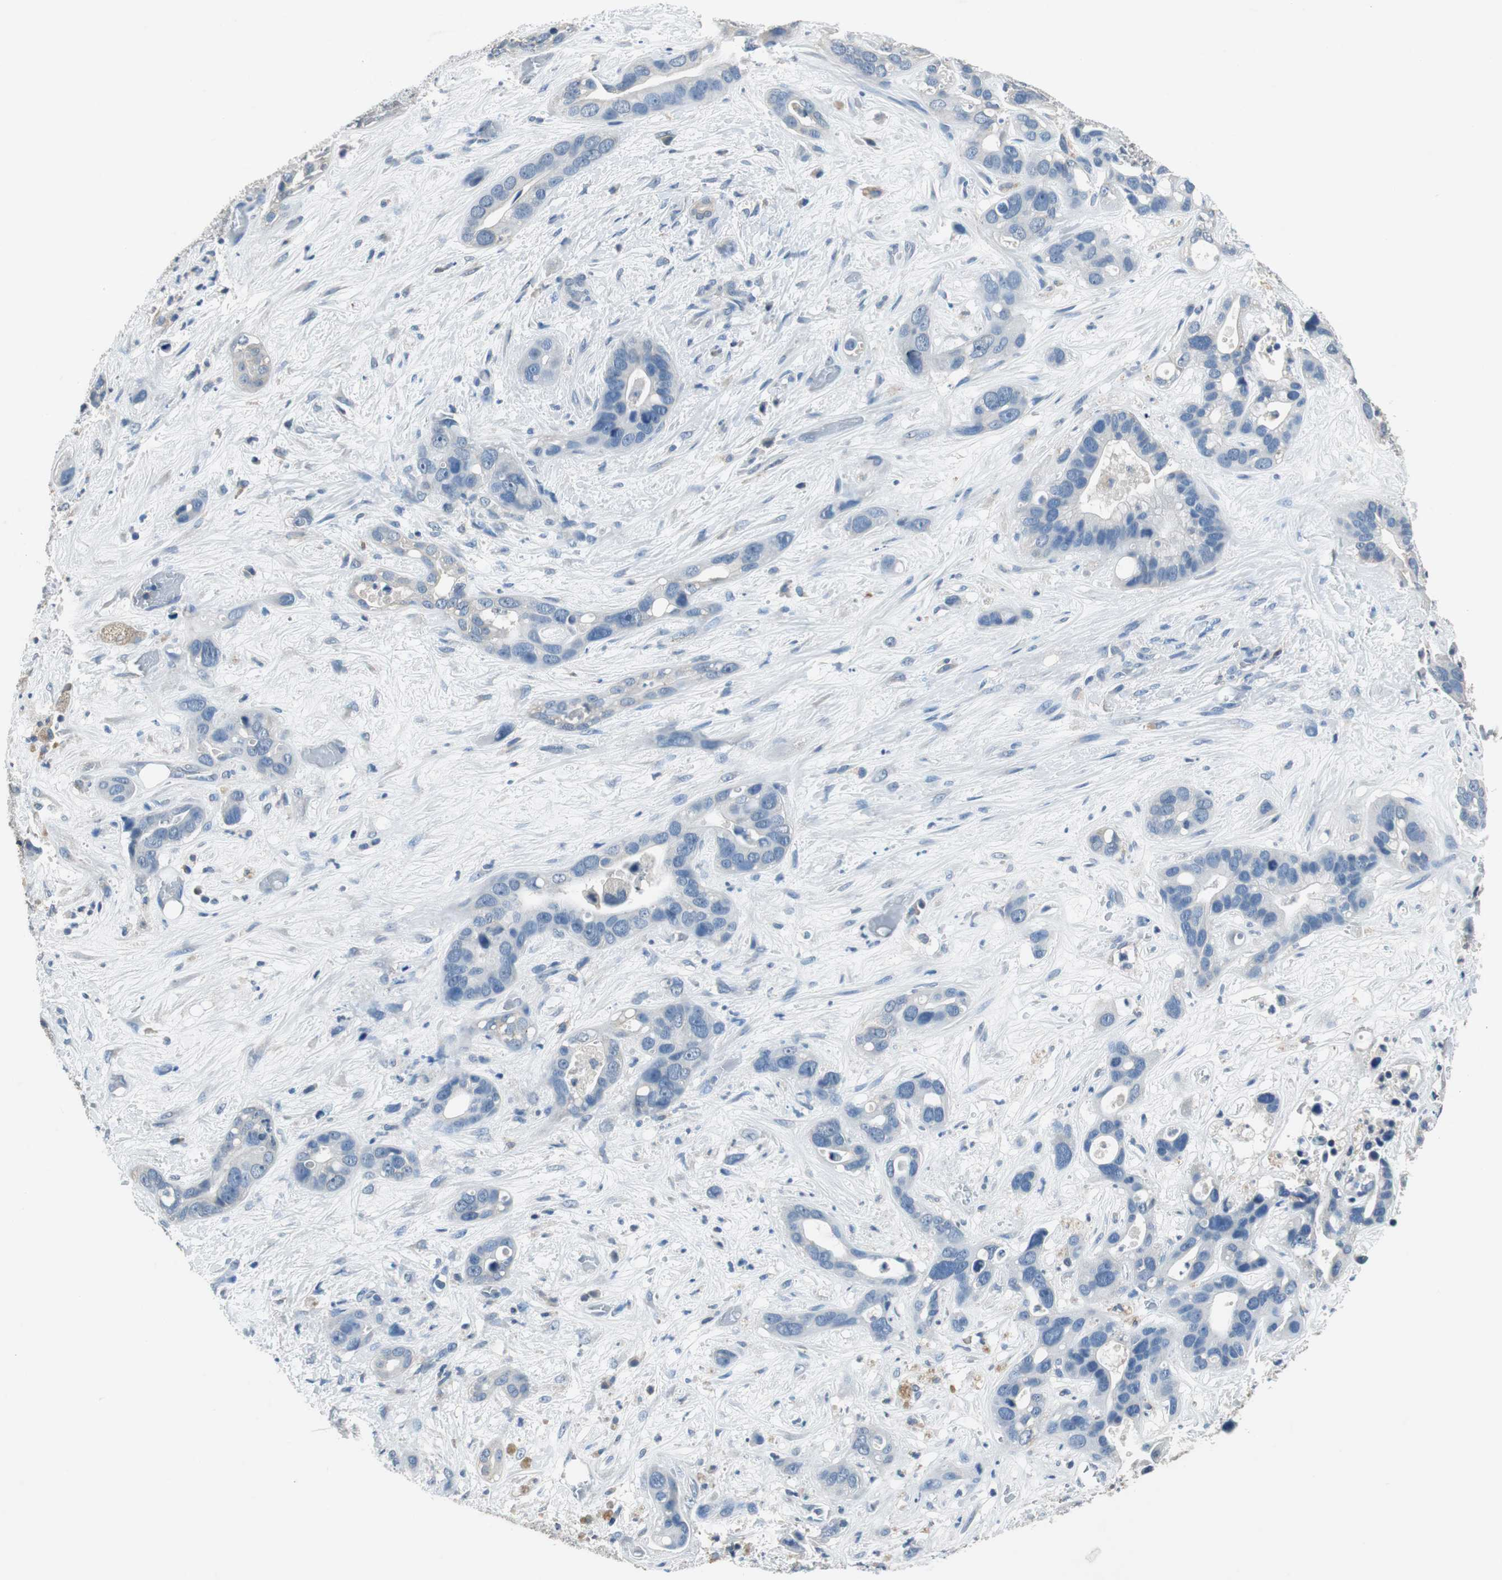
{"staining": {"intensity": "negative", "quantity": "none", "location": "none"}, "tissue": "liver cancer", "cell_type": "Tumor cells", "image_type": "cancer", "snomed": [{"axis": "morphology", "description": "Cholangiocarcinoma"}, {"axis": "topography", "description": "Liver"}], "caption": "Immunohistochemistry (IHC) of liver cancer (cholangiocarcinoma) displays no staining in tumor cells.", "gene": "PRKCA", "patient": {"sex": "female", "age": 65}}